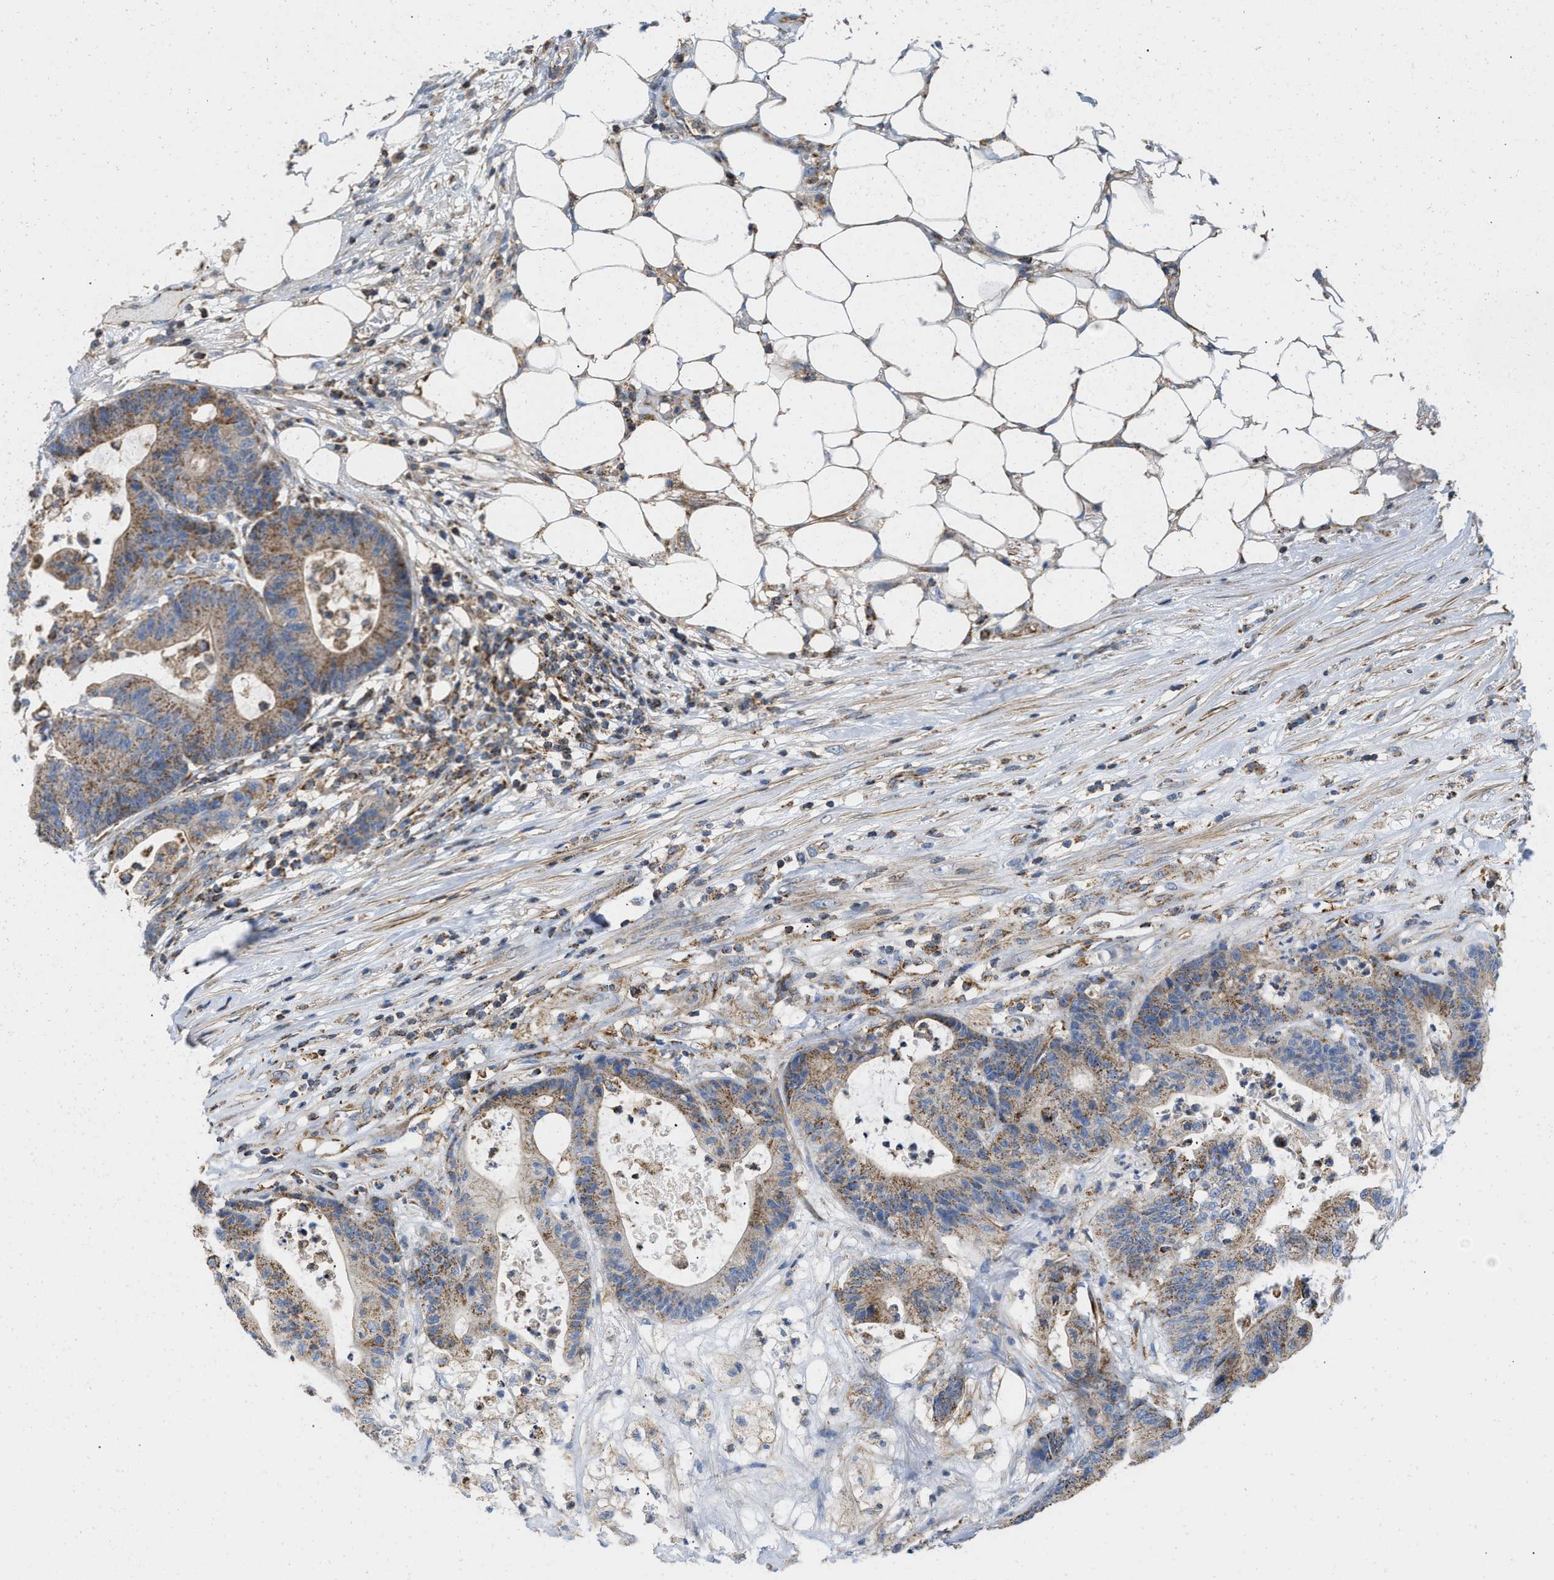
{"staining": {"intensity": "moderate", "quantity": ">75%", "location": "cytoplasmic/membranous"}, "tissue": "colorectal cancer", "cell_type": "Tumor cells", "image_type": "cancer", "snomed": [{"axis": "morphology", "description": "Adenocarcinoma, NOS"}, {"axis": "topography", "description": "Colon"}], "caption": "A brown stain labels moderate cytoplasmic/membranous positivity of a protein in human colorectal cancer tumor cells.", "gene": "GRB10", "patient": {"sex": "female", "age": 84}}